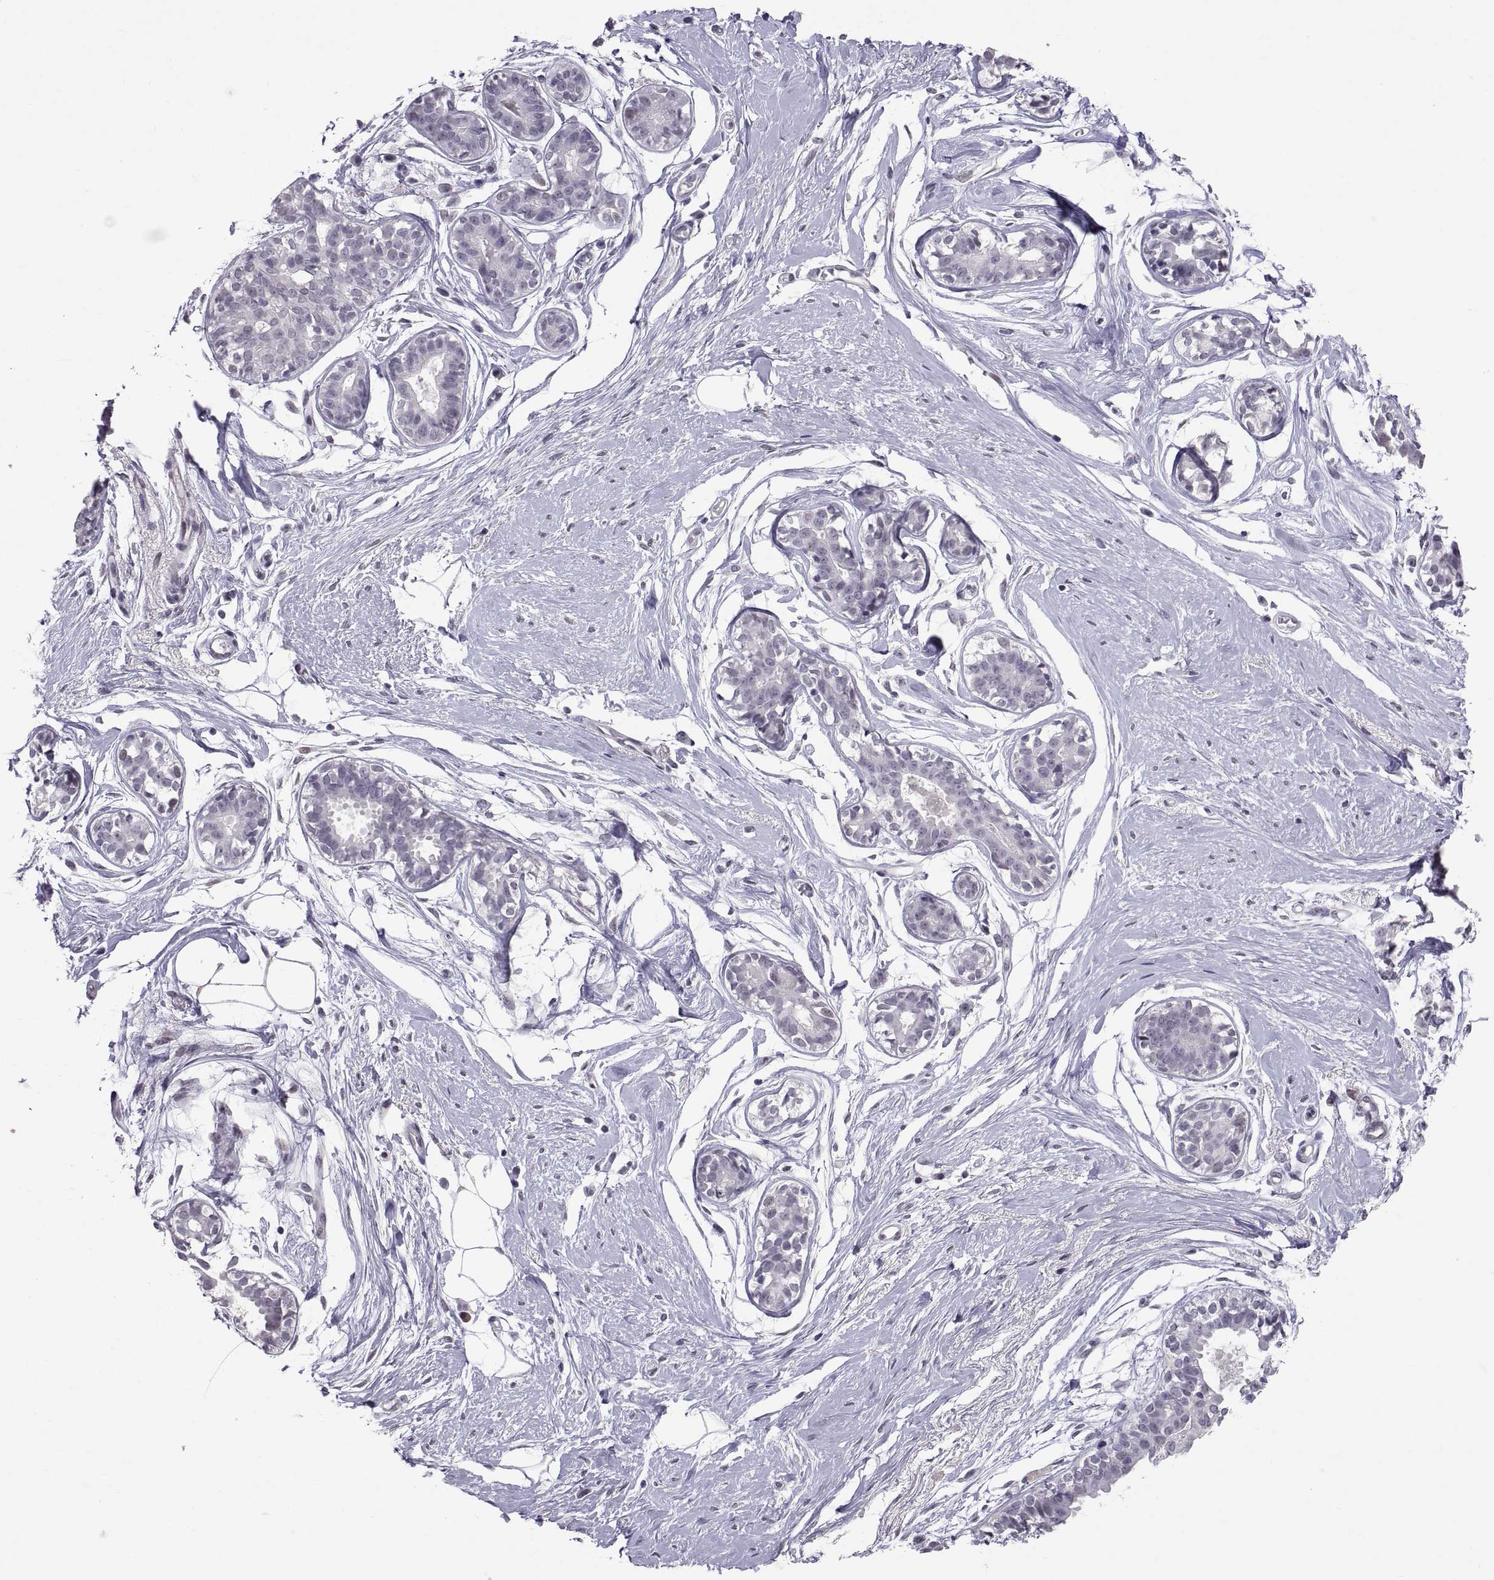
{"staining": {"intensity": "negative", "quantity": "none", "location": "none"}, "tissue": "breast", "cell_type": "Adipocytes", "image_type": "normal", "snomed": [{"axis": "morphology", "description": "Normal tissue, NOS"}, {"axis": "topography", "description": "Breast"}], "caption": "Human breast stained for a protein using immunohistochemistry reveals no expression in adipocytes.", "gene": "KRT77", "patient": {"sex": "female", "age": 49}}